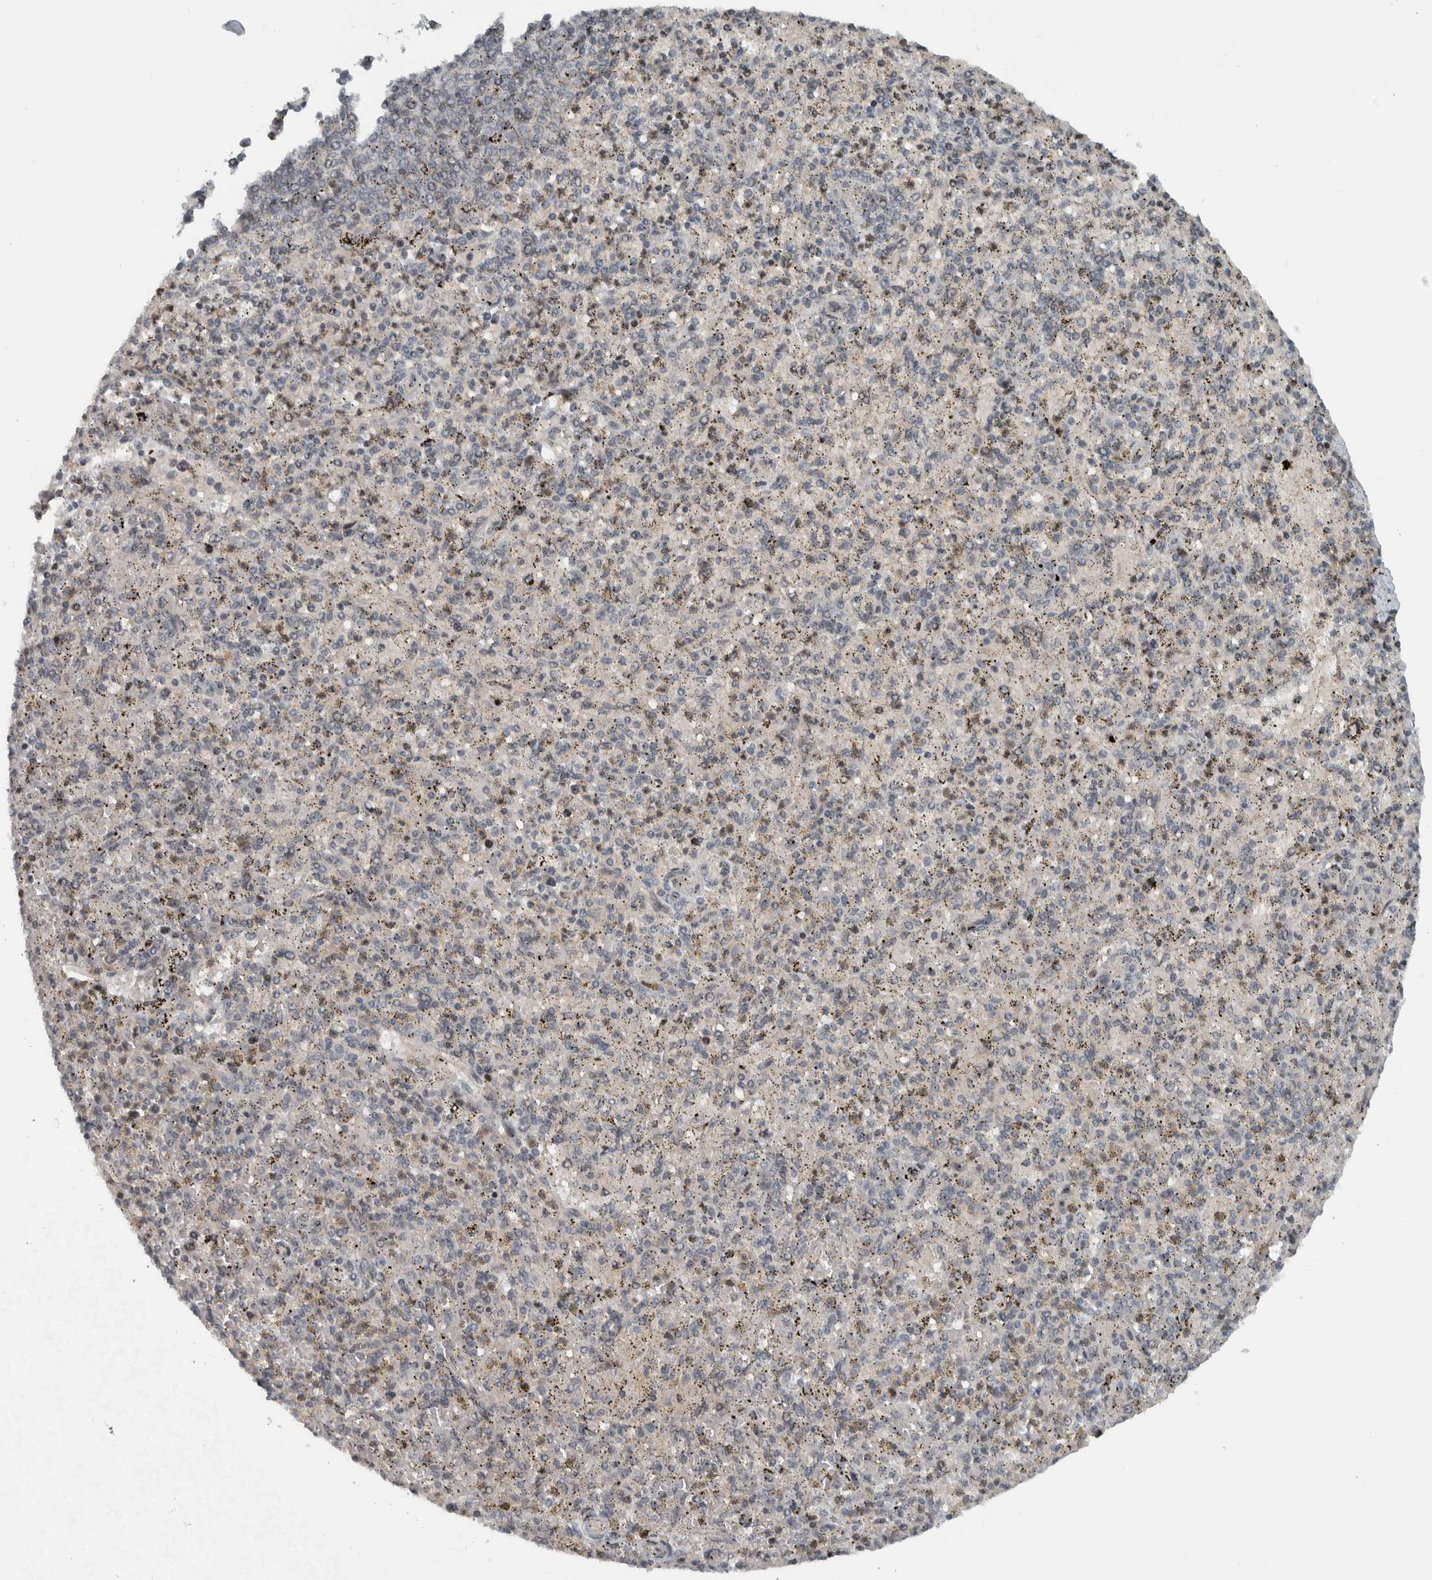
{"staining": {"intensity": "negative", "quantity": "none", "location": "none"}, "tissue": "spleen", "cell_type": "Cells in red pulp", "image_type": "normal", "snomed": [{"axis": "morphology", "description": "Normal tissue, NOS"}, {"axis": "topography", "description": "Spleen"}], "caption": "IHC image of unremarkable spleen: spleen stained with DAB displays no significant protein expression in cells in red pulp.", "gene": "NAPG", "patient": {"sex": "male", "age": 72}}